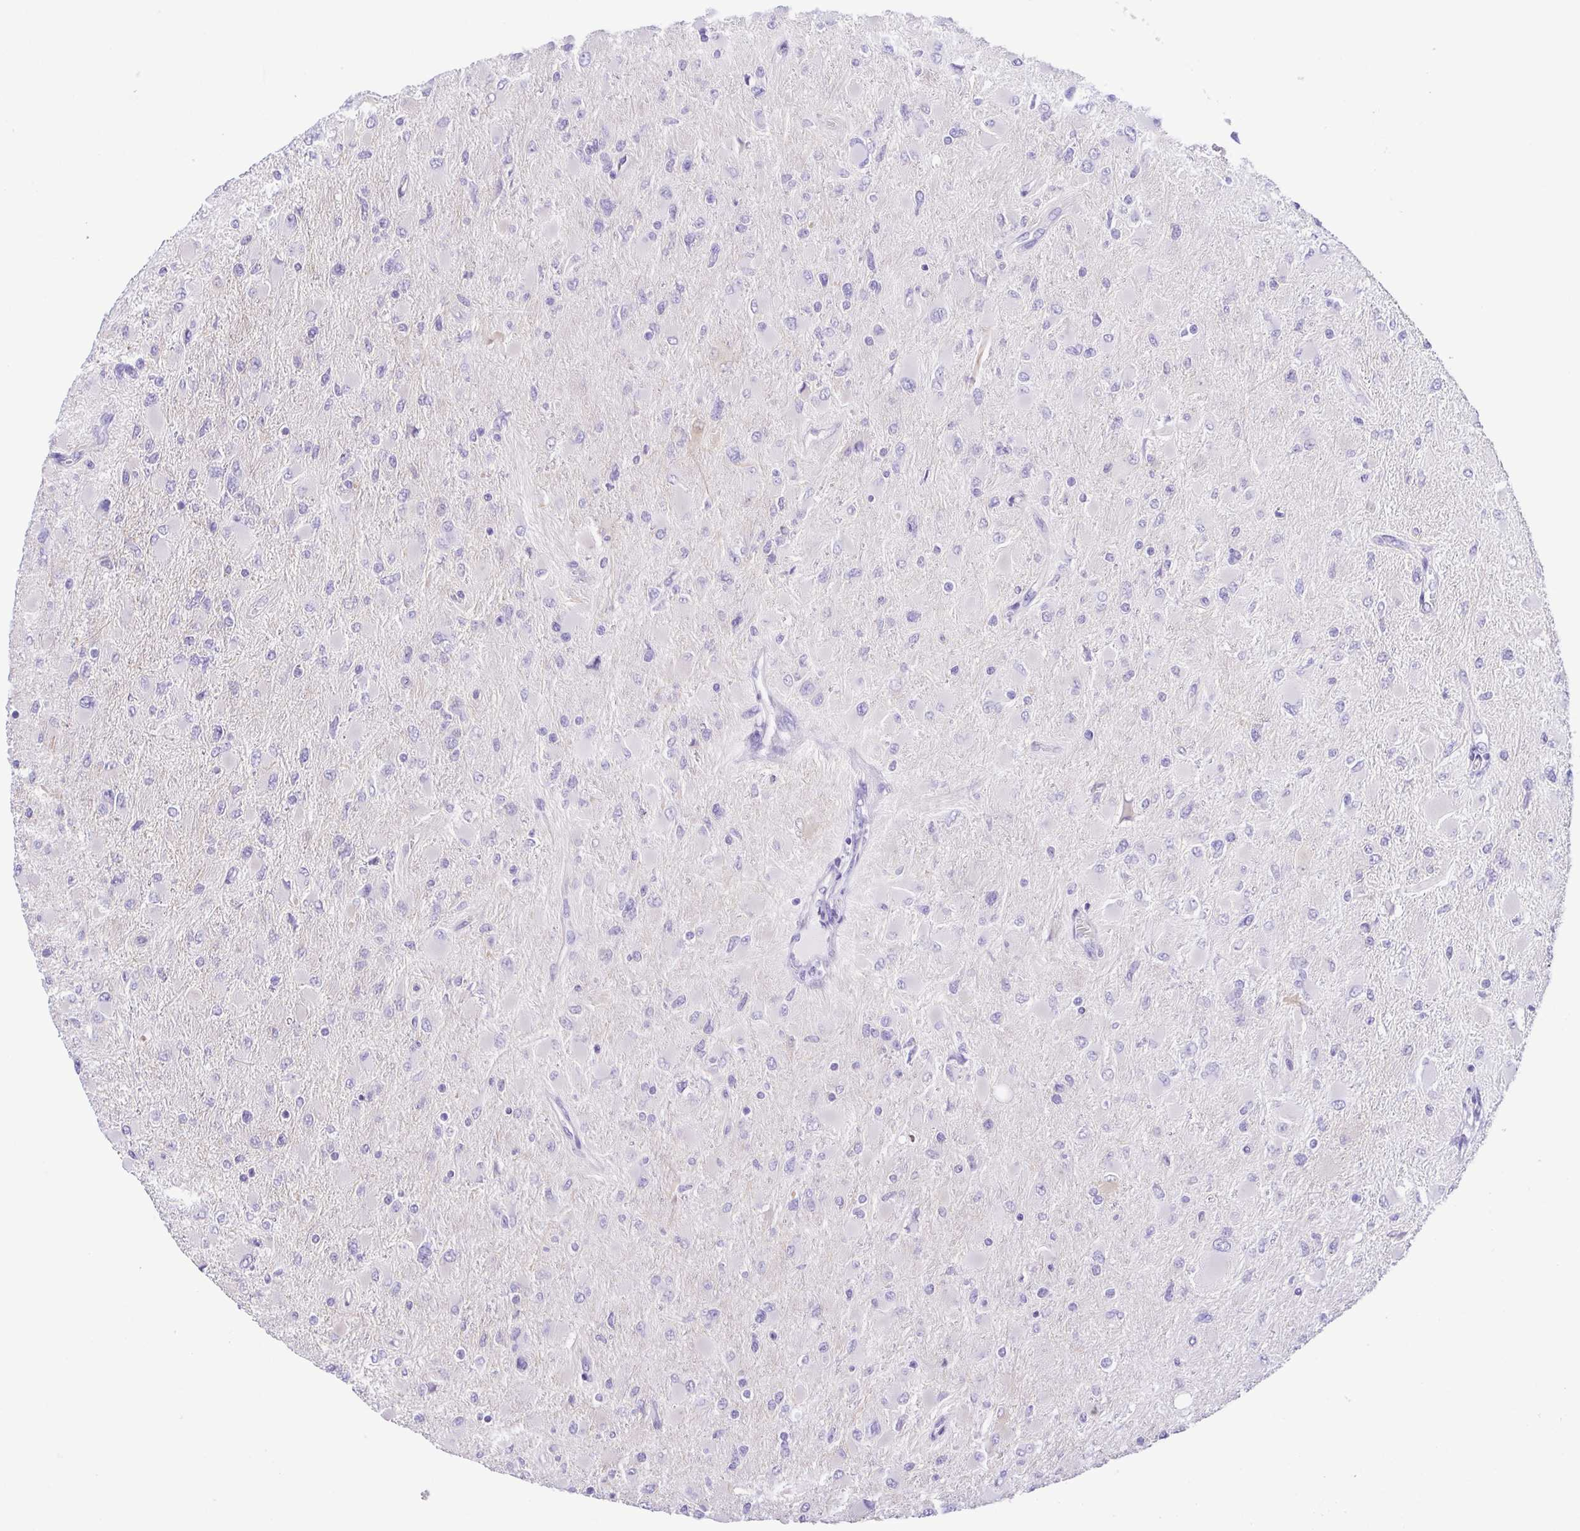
{"staining": {"intensity": "negative", "quantity": "none", "location": "none"}, "tissue": "glioma", "cell_type": "Tumor cells", "image_type": "cancer", "snomed": [{"axis": "morphology", "description": "Glioma, malignant, High grade"}, {"axis": "topography", "description": "Cerebral cortex"}], "caption": "Malignant high-grade glioma was stained to show a protein in brown. There is no significant expression in tumor cells.", "gene": "EPB42", "patient": {"sex": "female", "age": 36}}